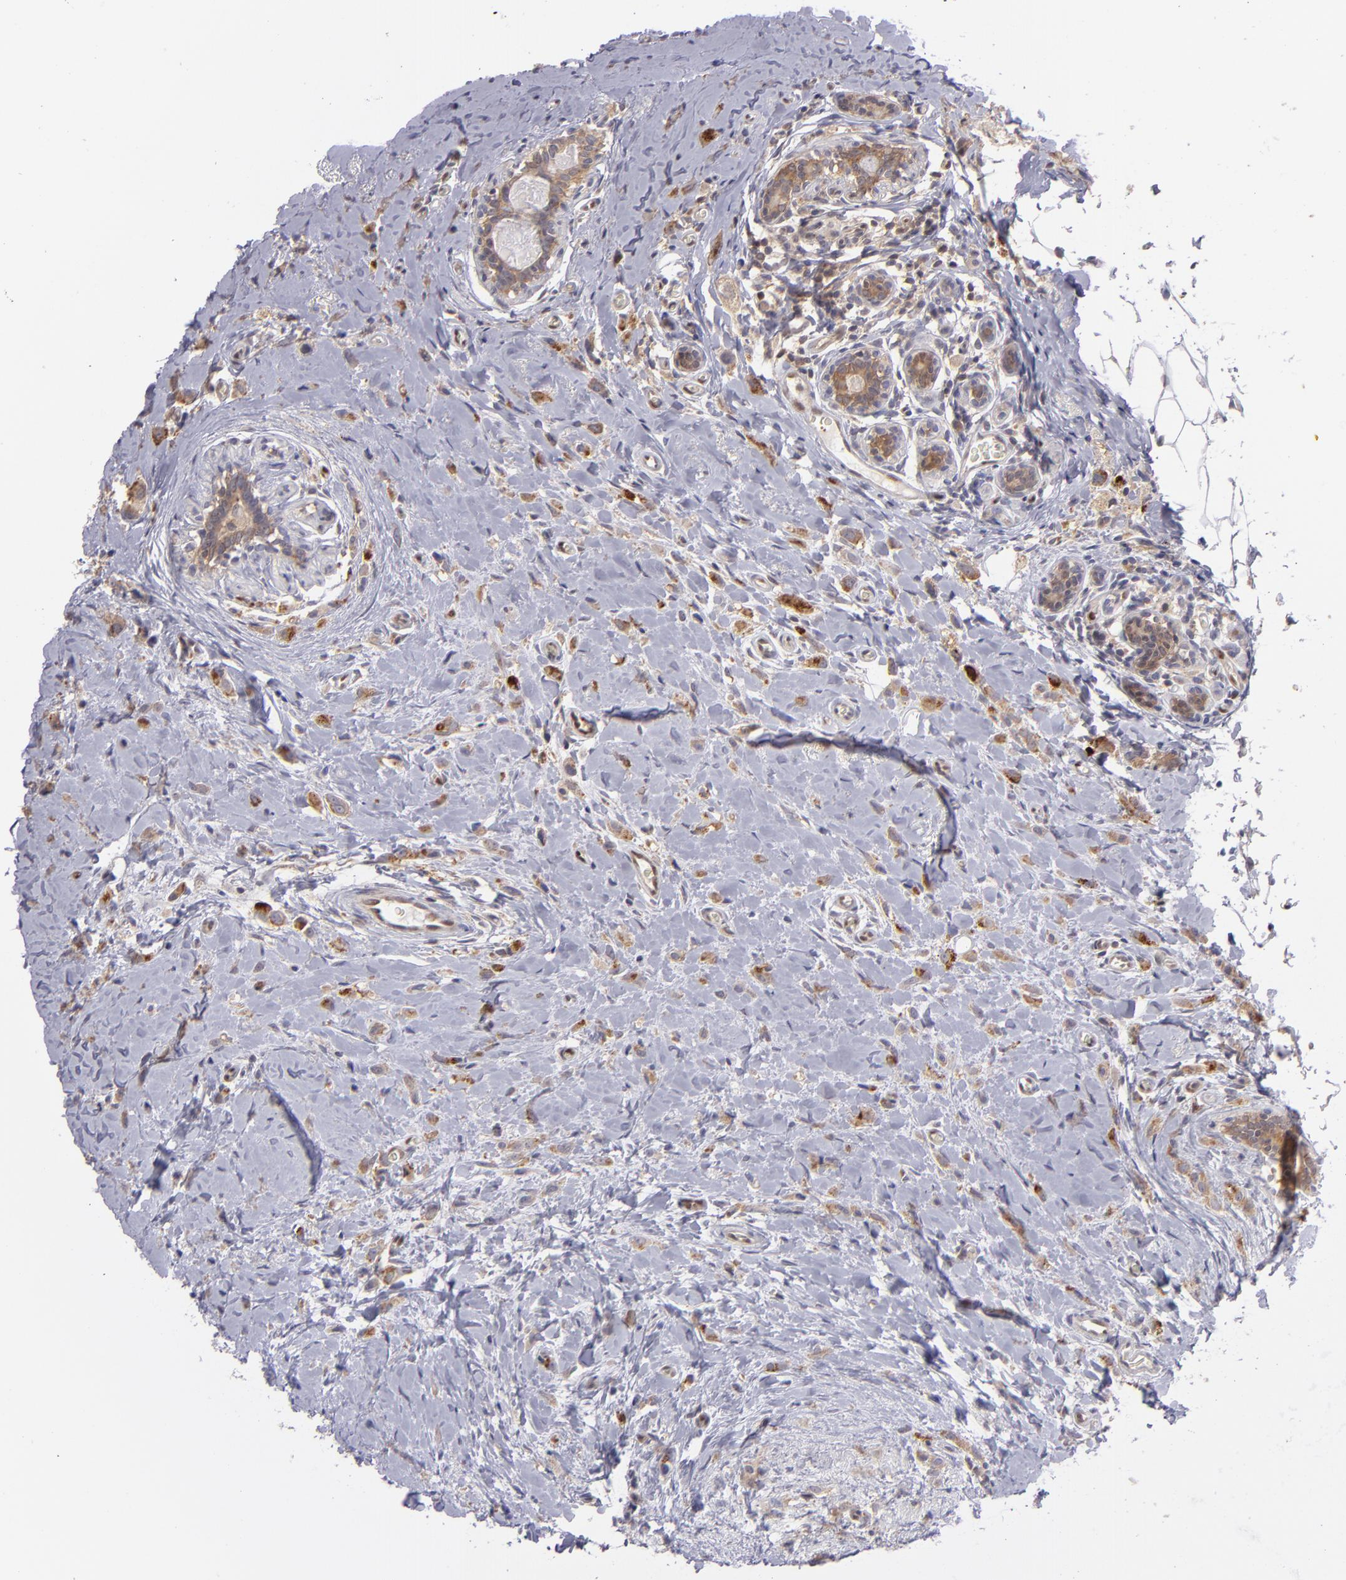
{"staining": {"intensity": "moderate", "quantity": ">75%", "location": "cytoplasmic/membranous"}, "tissue": "breast cancer", "cell_type": "Tumor cells", "image_type": "cancer", "snomed": [{"axis": "morphology", "description": "Lobular carcinoma"}, {"axis": "topography", "description": "Breast"}], "caption": "An immunohistochemistry image of neoplastic tissue is shown. Protein staining in brown highlights moderate cytoplasmic/membranous positivity in breast cancer within tumor cells.", "gene": "PTPN13", "patient": {"sex": "female", "age": 57}}